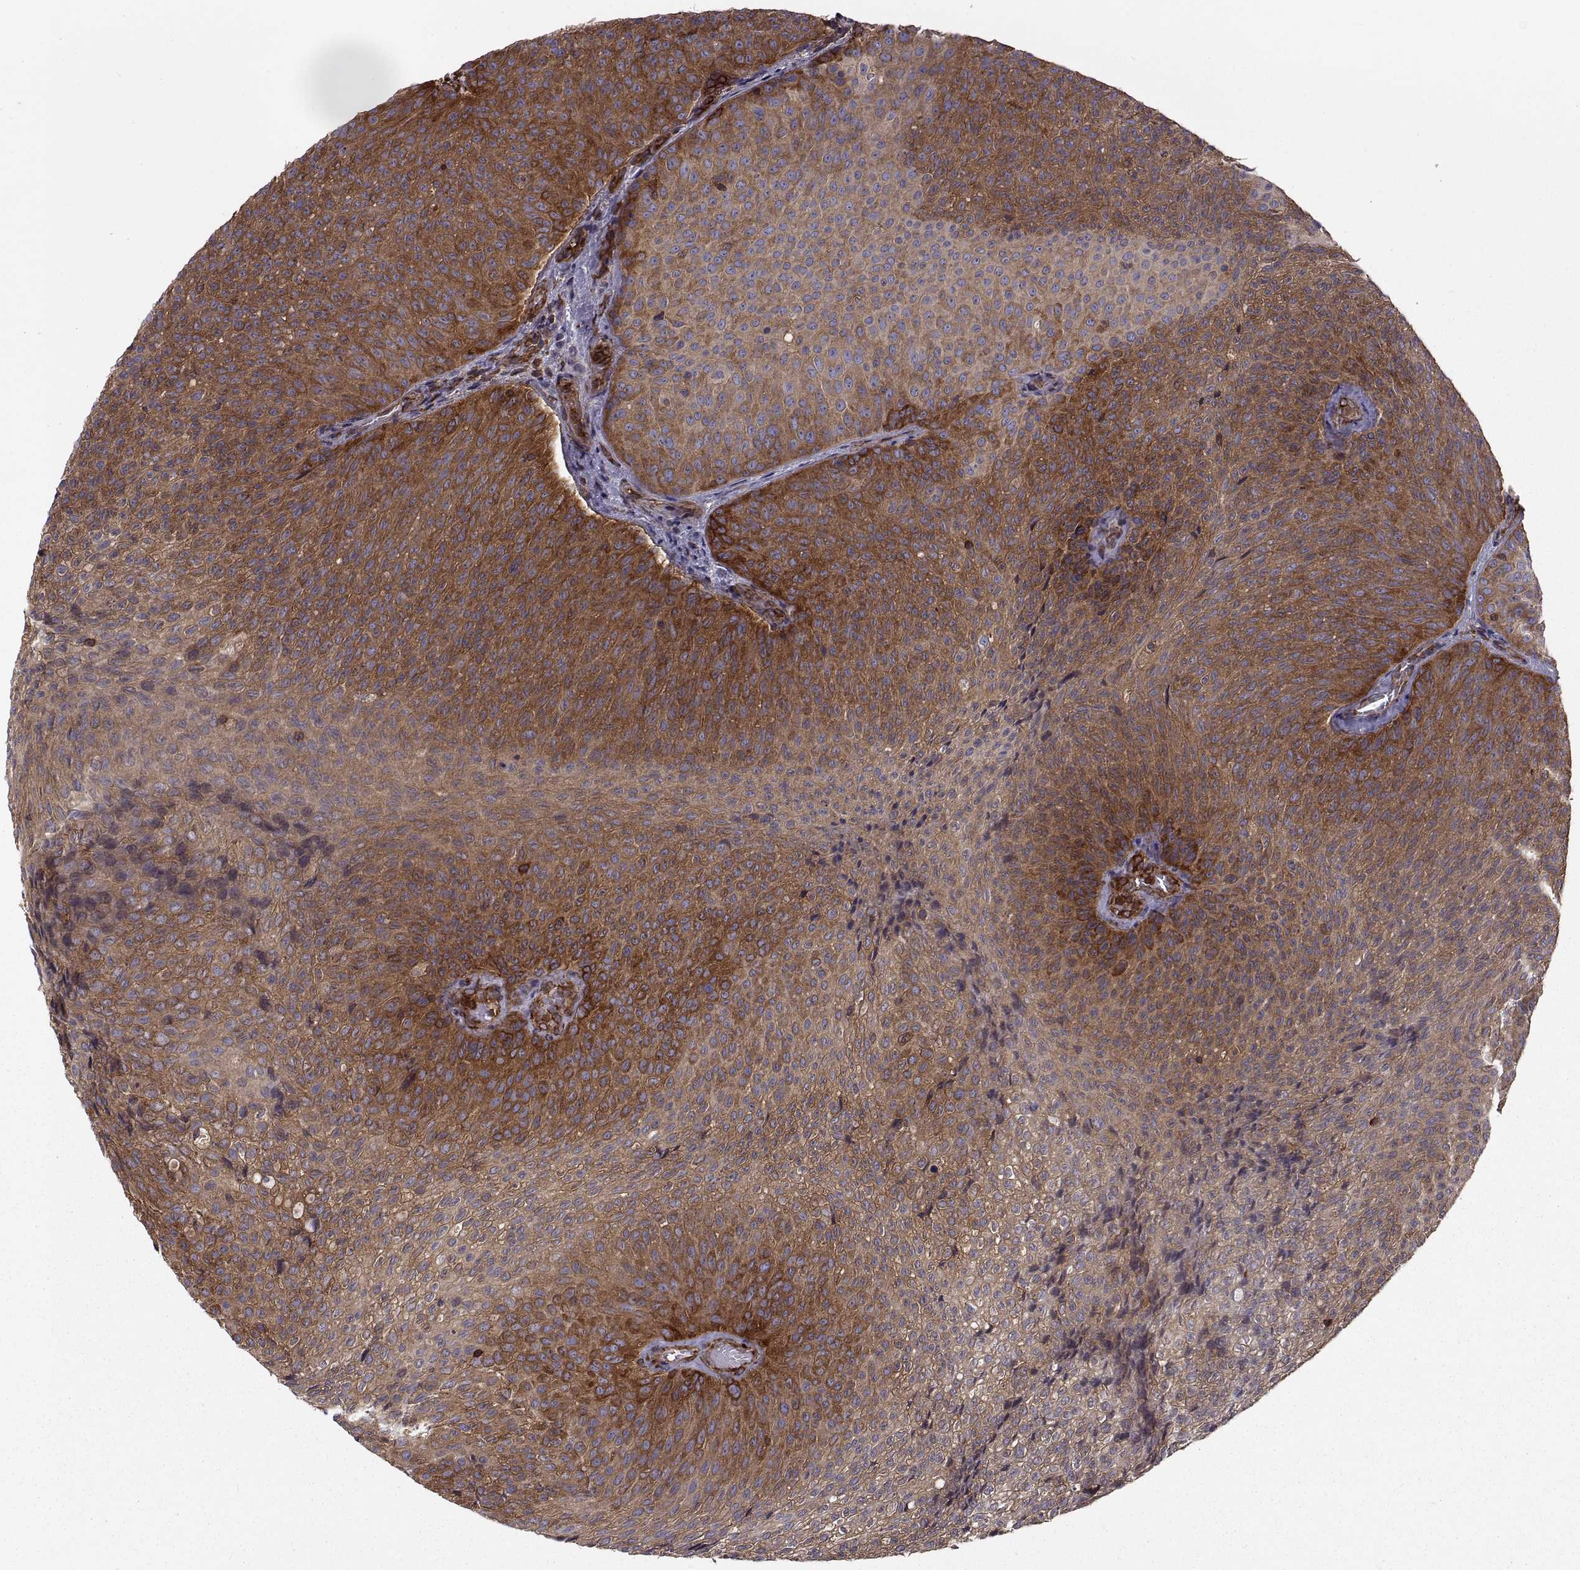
{"staining": {"intensity": "strong", "quantity": "25%-75%", "location": "cytoplasmic/membranous"}, "tissue": "urothelial cancer", "cell_type": "Tumor cells", "image_type": "cancer", "snomed": [{"axis": "morphology", "description": "Urothelial carcinoma, Low grade"}, {"axis": "topography", "description": "Urinary bladder"}], "caption": "Immunohistochemical staining of human urothelial cancer displays strong cytoplasmic/membranous protein expression in approximately 25%-75% of tumor cells. (Brightfield microscopy of DAB IHC at high magnification).", "gene": "MYH9", "patient": {"sex": "male", "age": 78}}